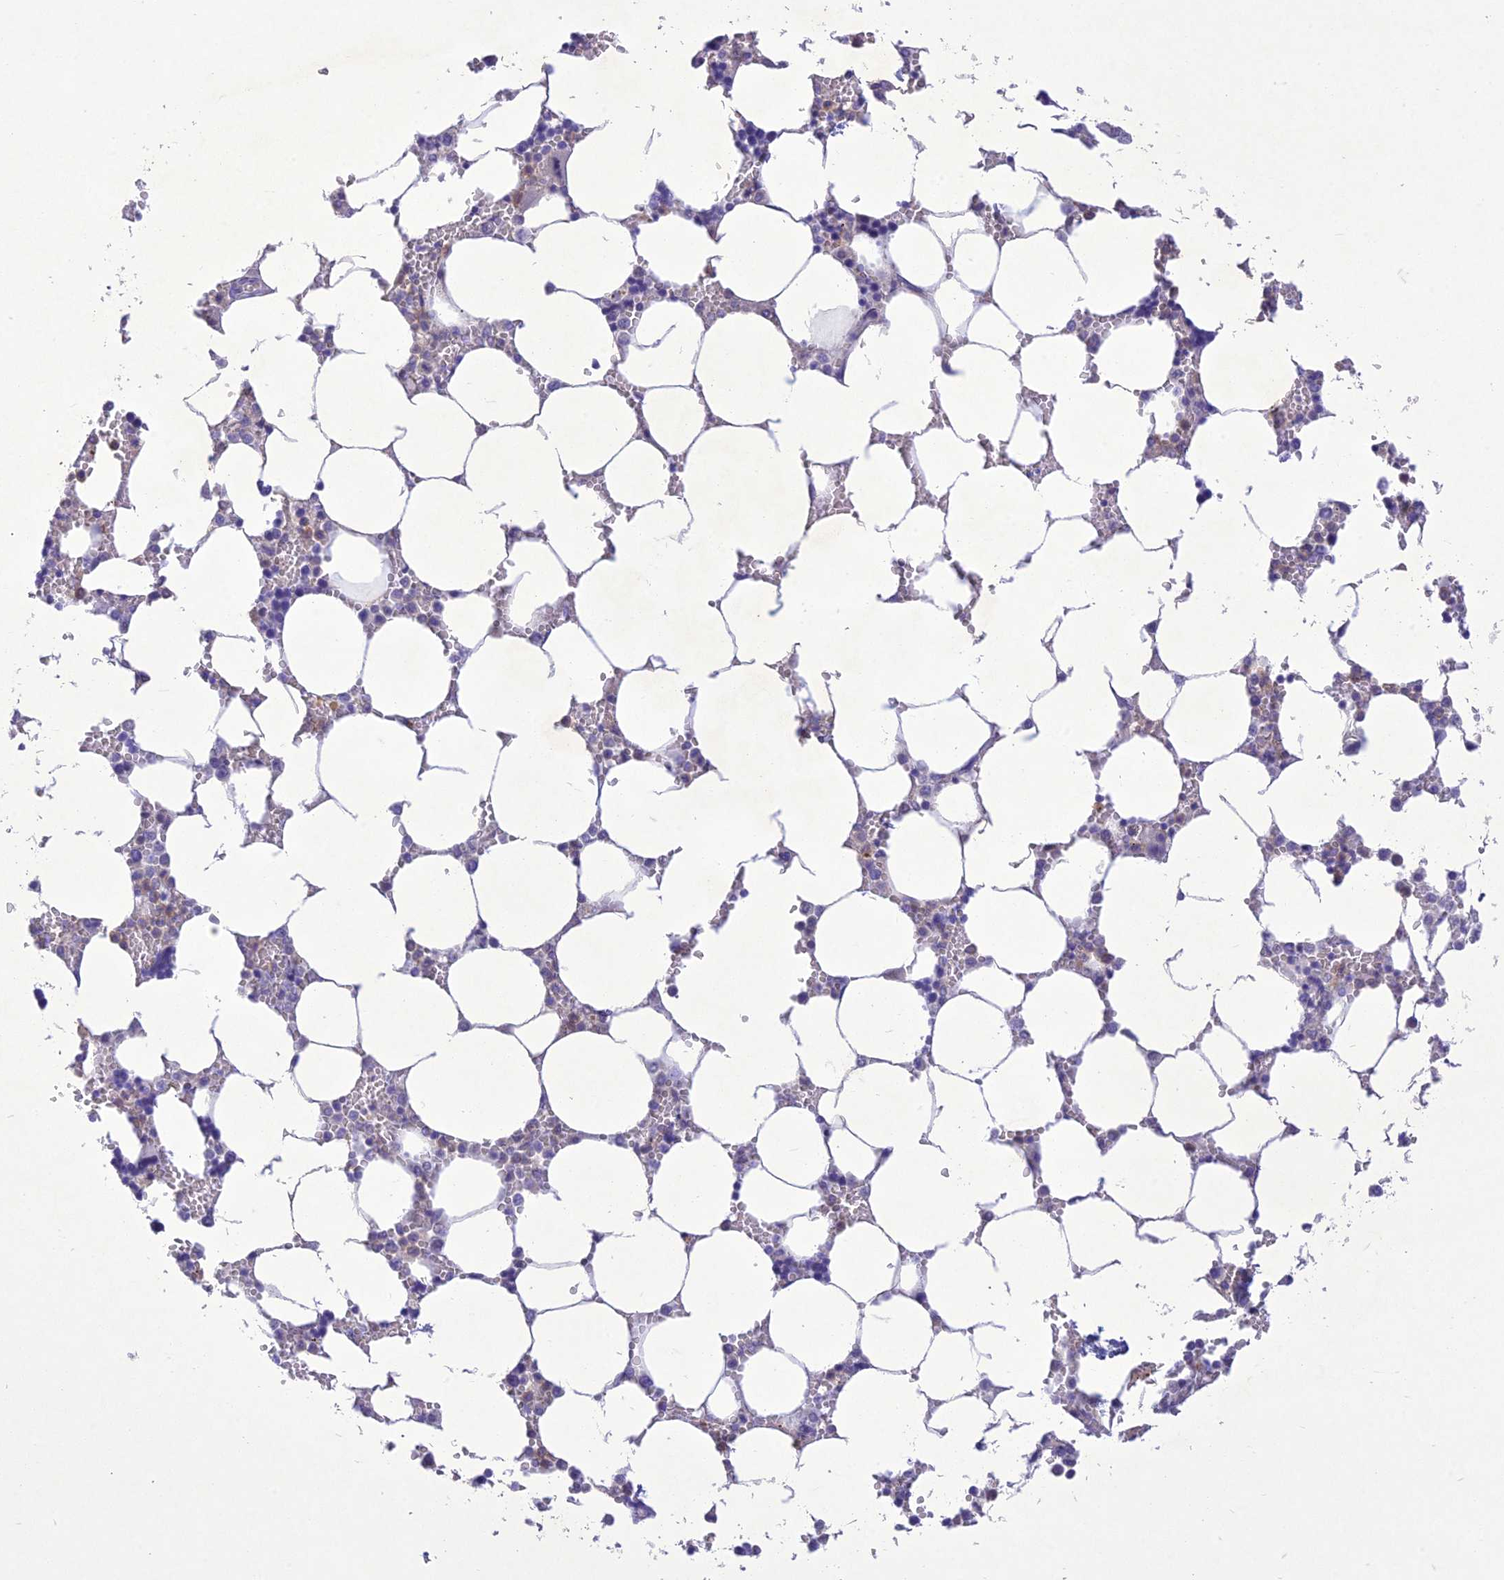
{"staining": {"intensity": "negative", "quantity": "none", "location": "none"}, "tissue": "bone marrow", "cell_type": "Hematopoietic cells", "image_type": "normal", "snomed": [{"axis": "morphology", "description": "Normal tissue, NOS"}, {"axis": "topography", "description": "Bone marrow"}], "caption": "Immunohistochemistry (IHC) histopathology image of unremarkable bone marrow: bone marrow stained with DAB (3,3'-diaminobenzidine) demonstrates no significant protein expression in hematopoietic cells.", "gene": "SLC13A5", "patient": {"sex": "male", "age": 64}}